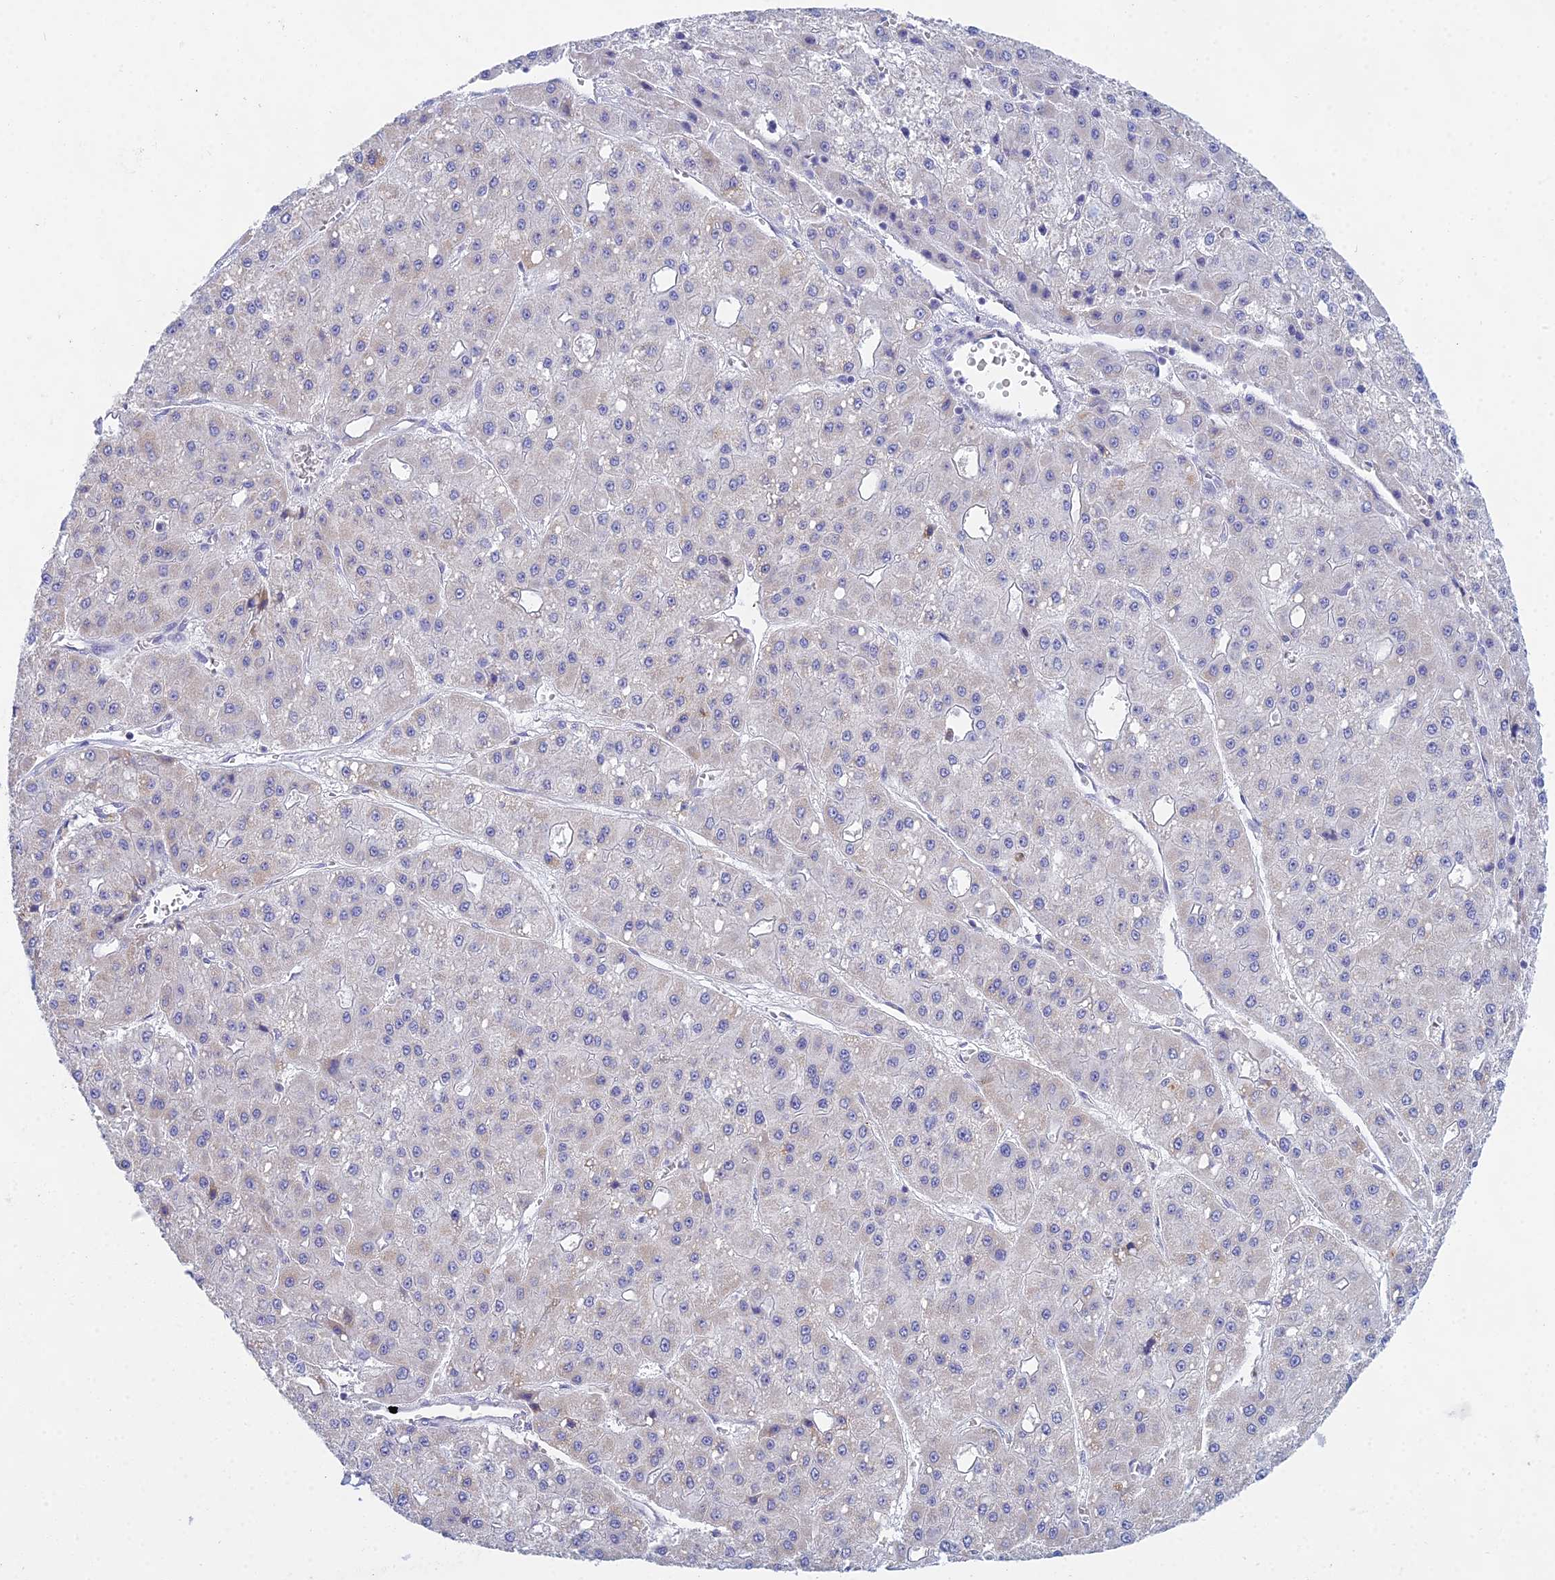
{"staining": {"intensity": "negative", "quantity": "none", "location": "none"}, "tissue": "liver cancer", "cell_type": "Tumor cells", "image_type": "cancer", "snomed": [{"axis": "morphology", "description": "Carcinoma, Hepatocellular, NOS"}, {"axis": "topography", "description": "Liver"}], "caption": "DAB immunohistochemical staining of liver hepatocellular carcinoma shows no significant positivity in tumor cells. (Brightfield microscopy of DAB (3,3'-diaminobenzidine) IHC at high magnification).", "gene": "PRR13", "patient": {"sex": "male", "age": 47}}